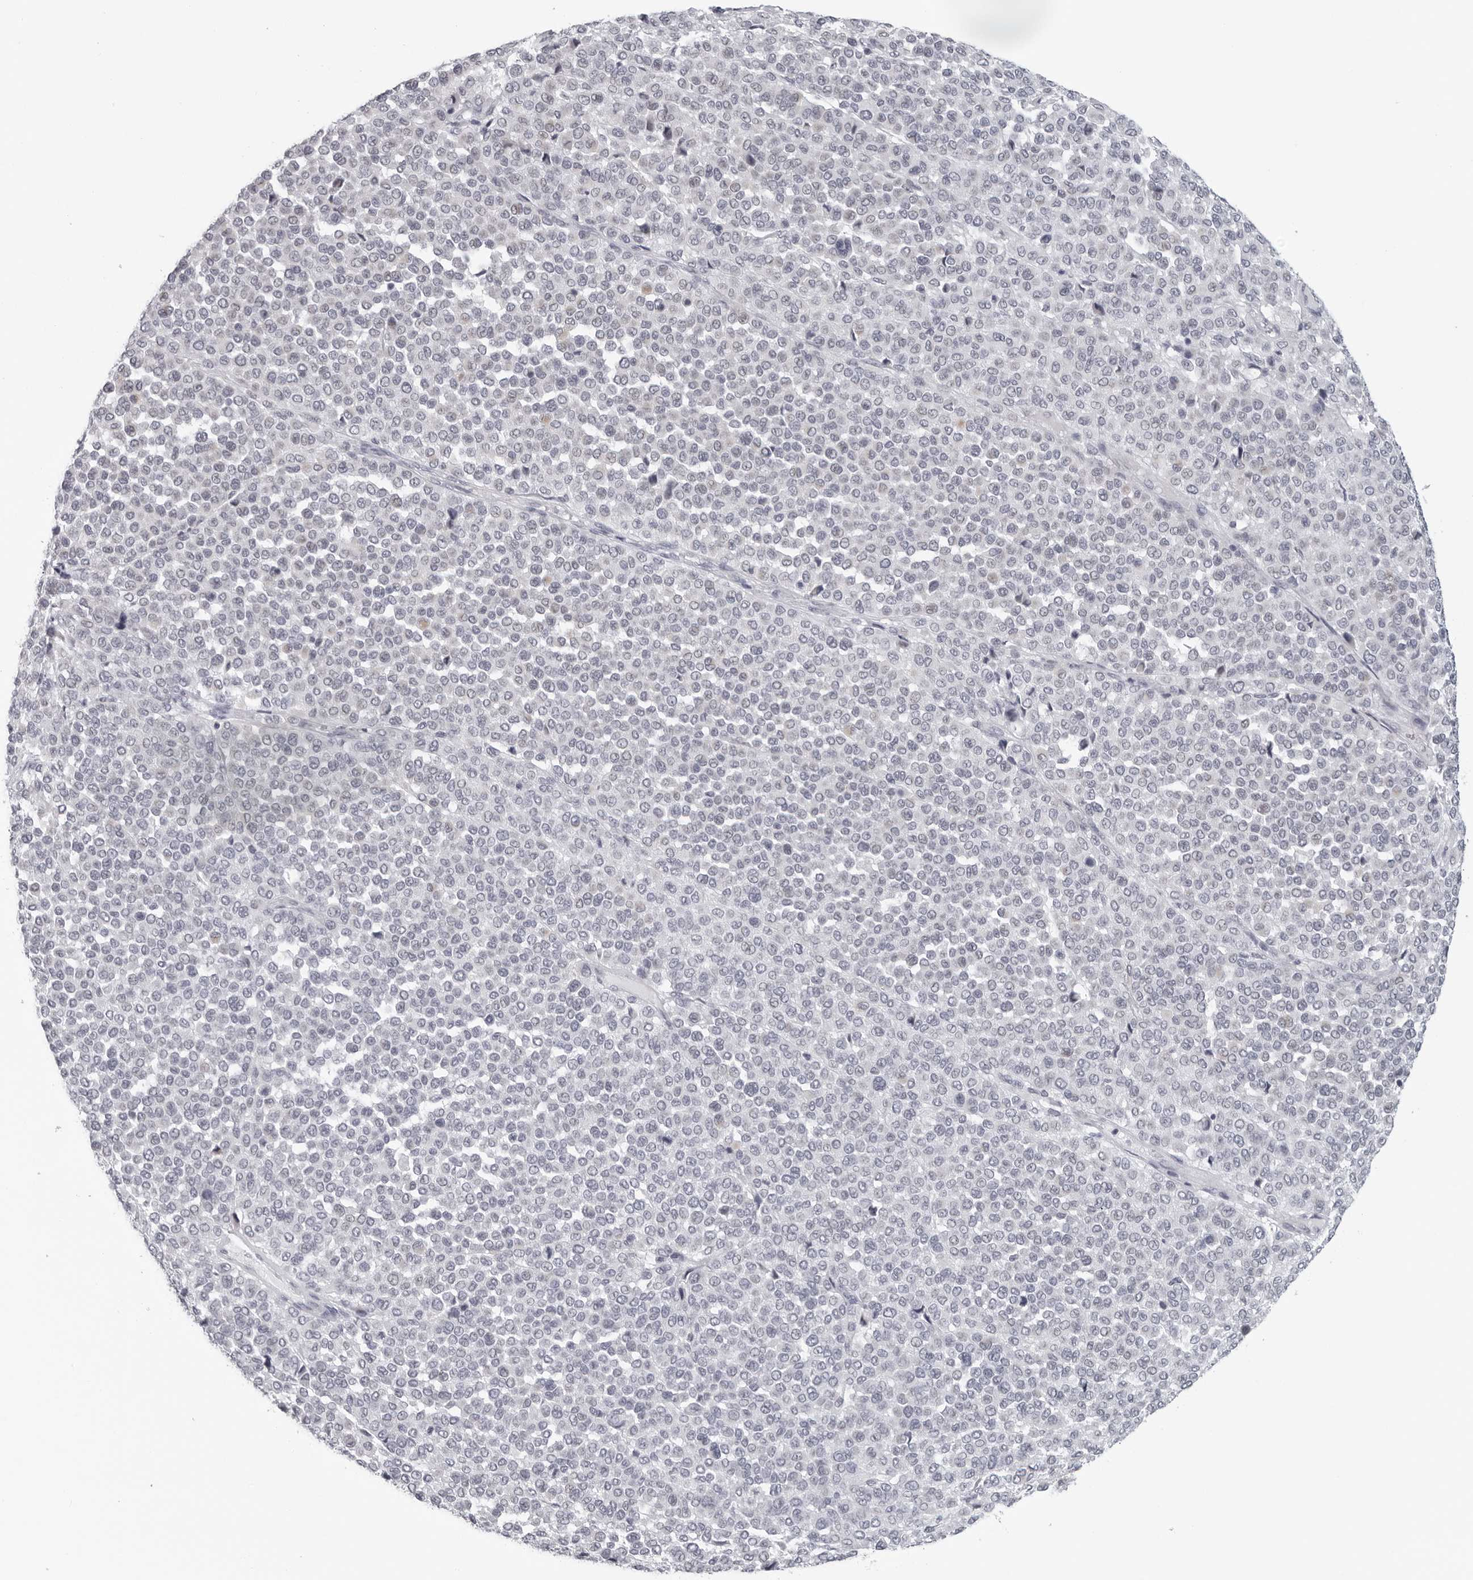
{"staining": {"intensity": "negative", "quantity": "none", "location": "none"}, "tissue": "melanoma", "cell_type": "Tumor cells", "image_type": "cancer", "snomed": [{"axis": "morphology", "description": "Malignant melanoma, Metastatic site"}, {"axis": "topography", "description": "Pancreas"}], "caption": "High power microscopy photomicrograph of an IHC histopathology image of melanoma, revealing no significant positivity in tumor cells.", "gene": "OPLAH", "patient": {"sex": "female", "age": 30}}